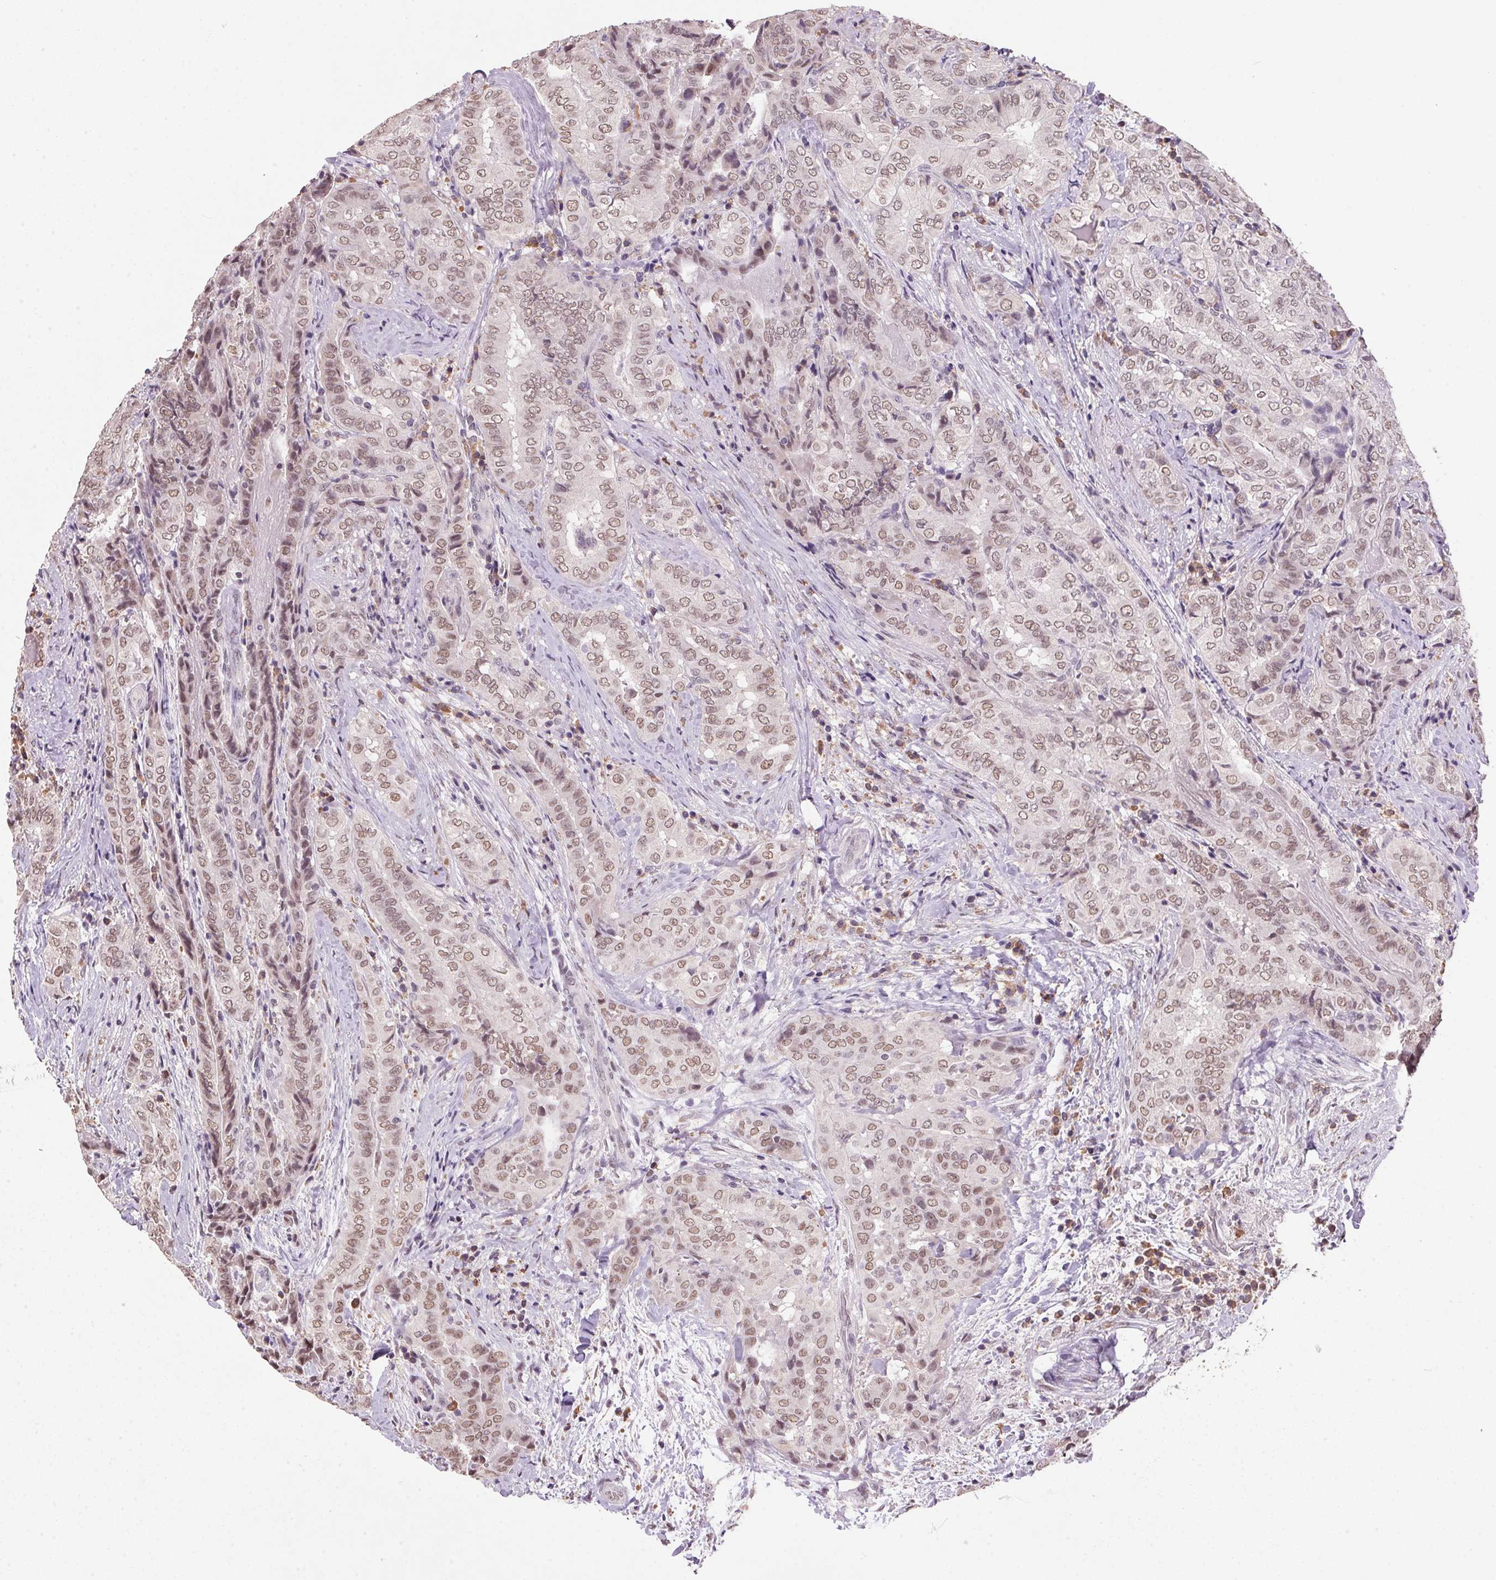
{"staining": {"intensity": "weak", "quantity": ">75%", "location": "nuclear"}, "tissue": "thyroid cancer", "cell_type": "Tumor cells", "image_type": "cancer", "snomed": [{"axis": "morphology", "description": "Papillary adenocarcinoma, NOS"}, {"axis": "topography", "description": "Thyroid gland"}], "caption": "Weak nuclear expression is appreciated in approximately >75% of tumor cells in thyroid cancer (papillary adenocarcinoma).", "gene": "ZBTB4", "patient": {"sex": "female", "age": 61}}